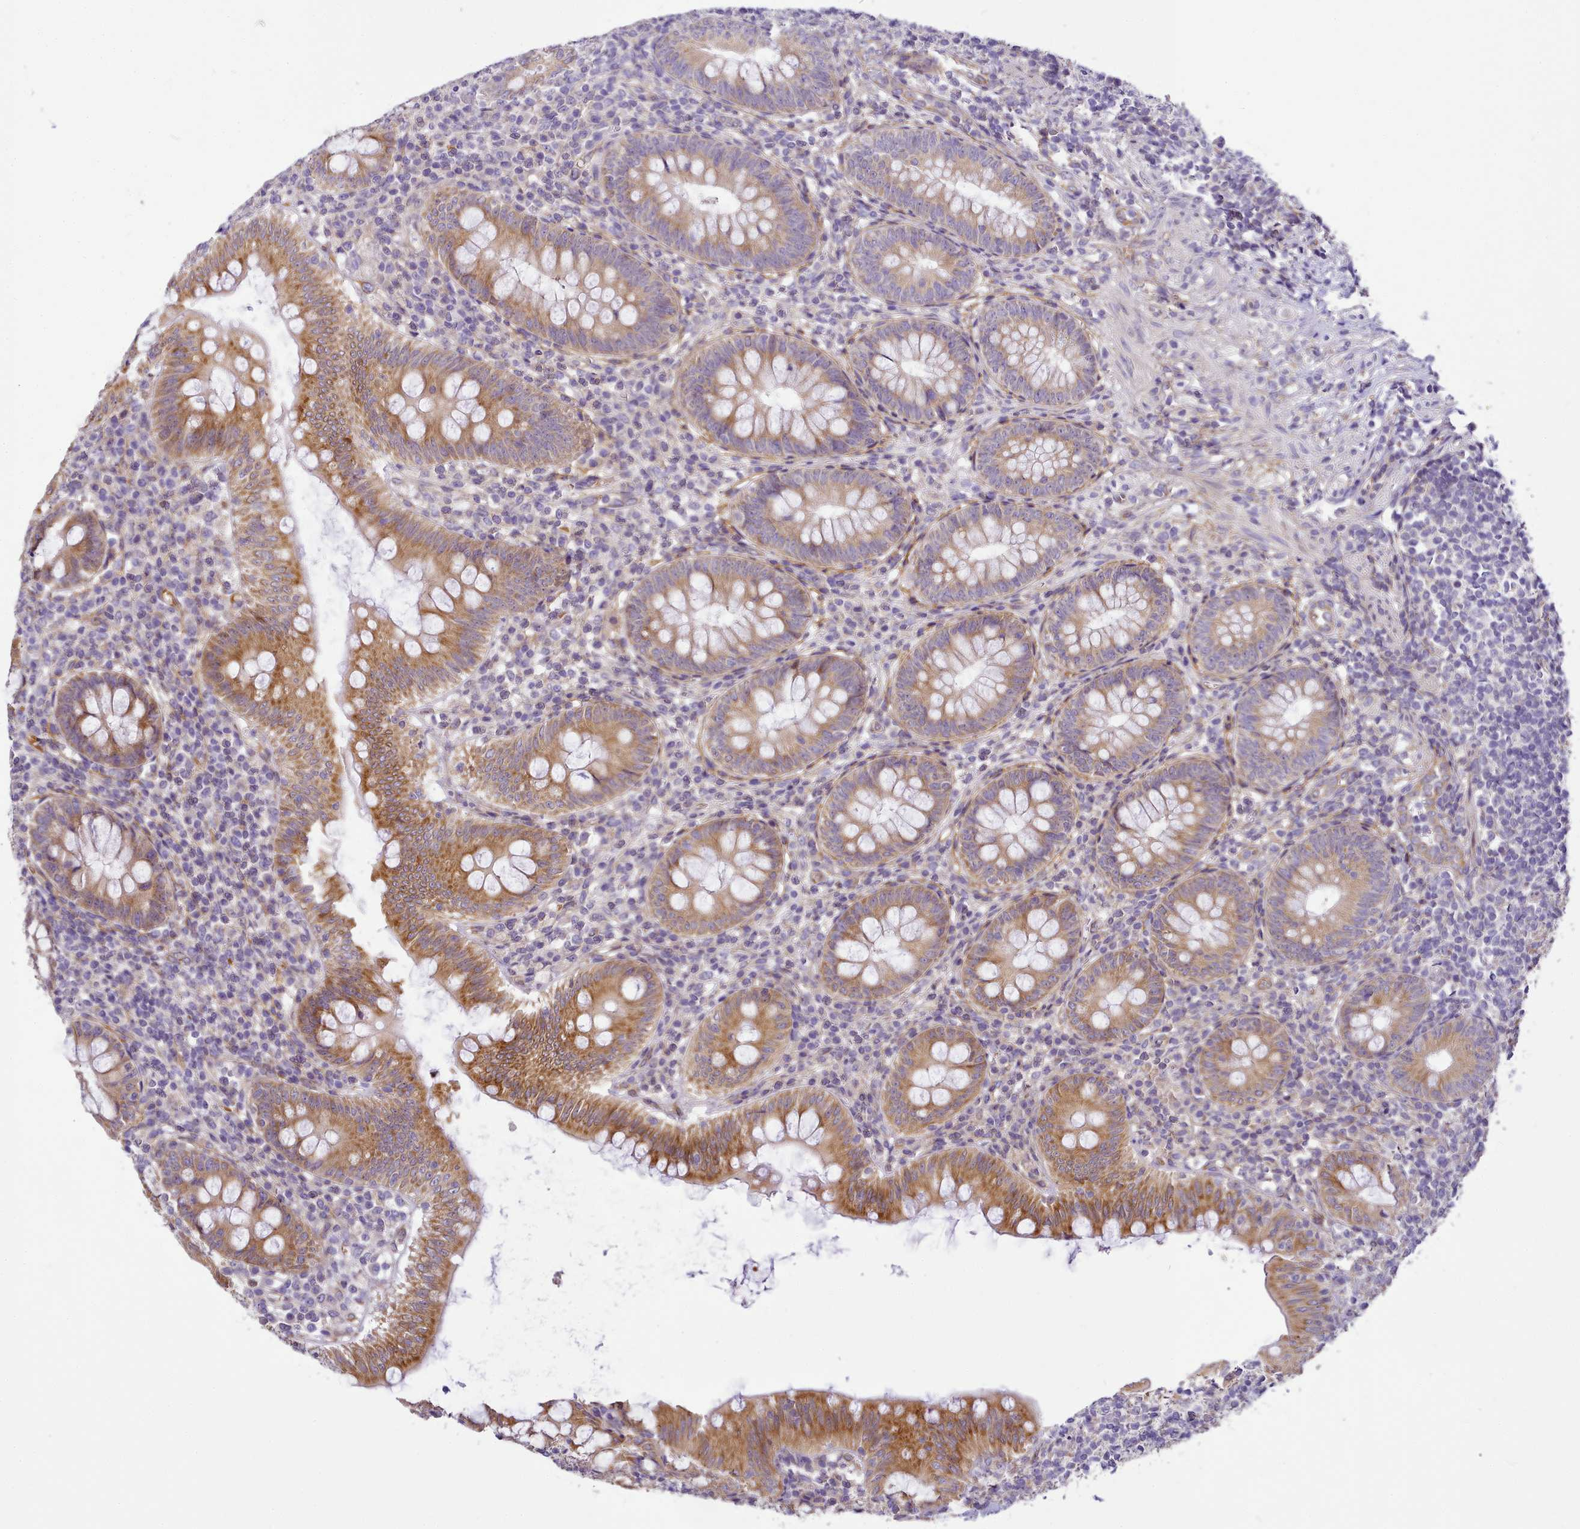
{"staining": {"intensity": "moderate", "quantity": ">75%", "location": "cytoplasmic/membranous"}, "tissue": "appendix", "cell_type": "Glandular cells", "image_type": "normal", "snomed": [{"axis": "morphology", "description": "Normal tissue, NOS"}, {"axis": "topography", "description": "Appendix"}], "caption": "Unremarkable appendix was stained to show a protein in brown. There is medium levels of moderate cytoplasmic/membranous expression in approximately >75% of glandular cells.", "gene": "NBPF10", "patient": {"sex": "male", "age": 14}}